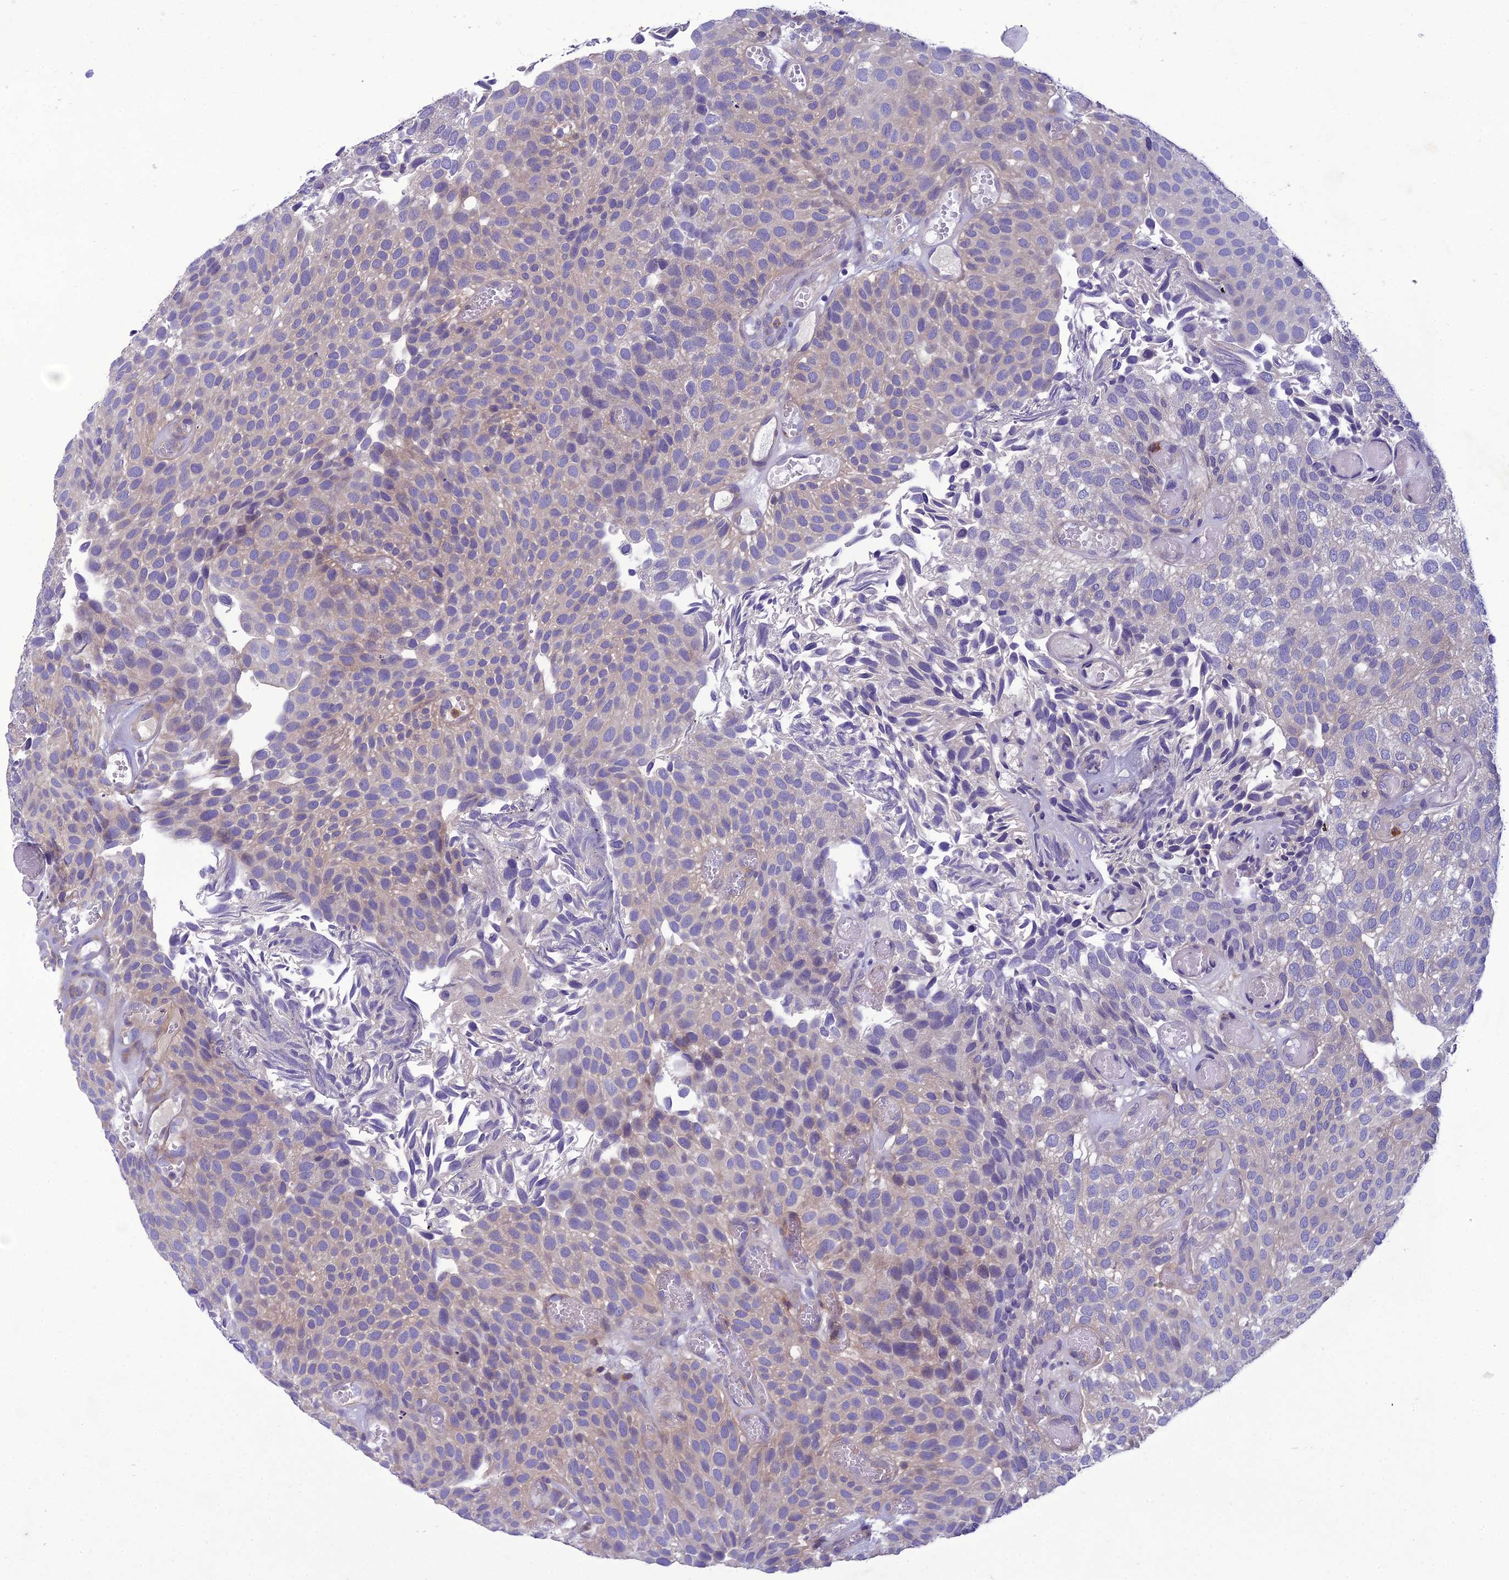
{"staining": {"intensity": "negative", "quantity": "none", "location": "none"}, "tissue": "urothelial cancer", "cell_type": "Tumor cells", "image_type": "cancer", "snomed": [{"axis": "morphology", "description": "Urothelial carcinoma, Low grade"}, {"axis": "topography", "description": "Urinary bladder"}], "caption": "DAB immunohistochemical staining of human urothelial cancer exhibits no significant staining in tumor cells.", "gene": "GDF6", "patient": {"sex": "male", "age": 89}}